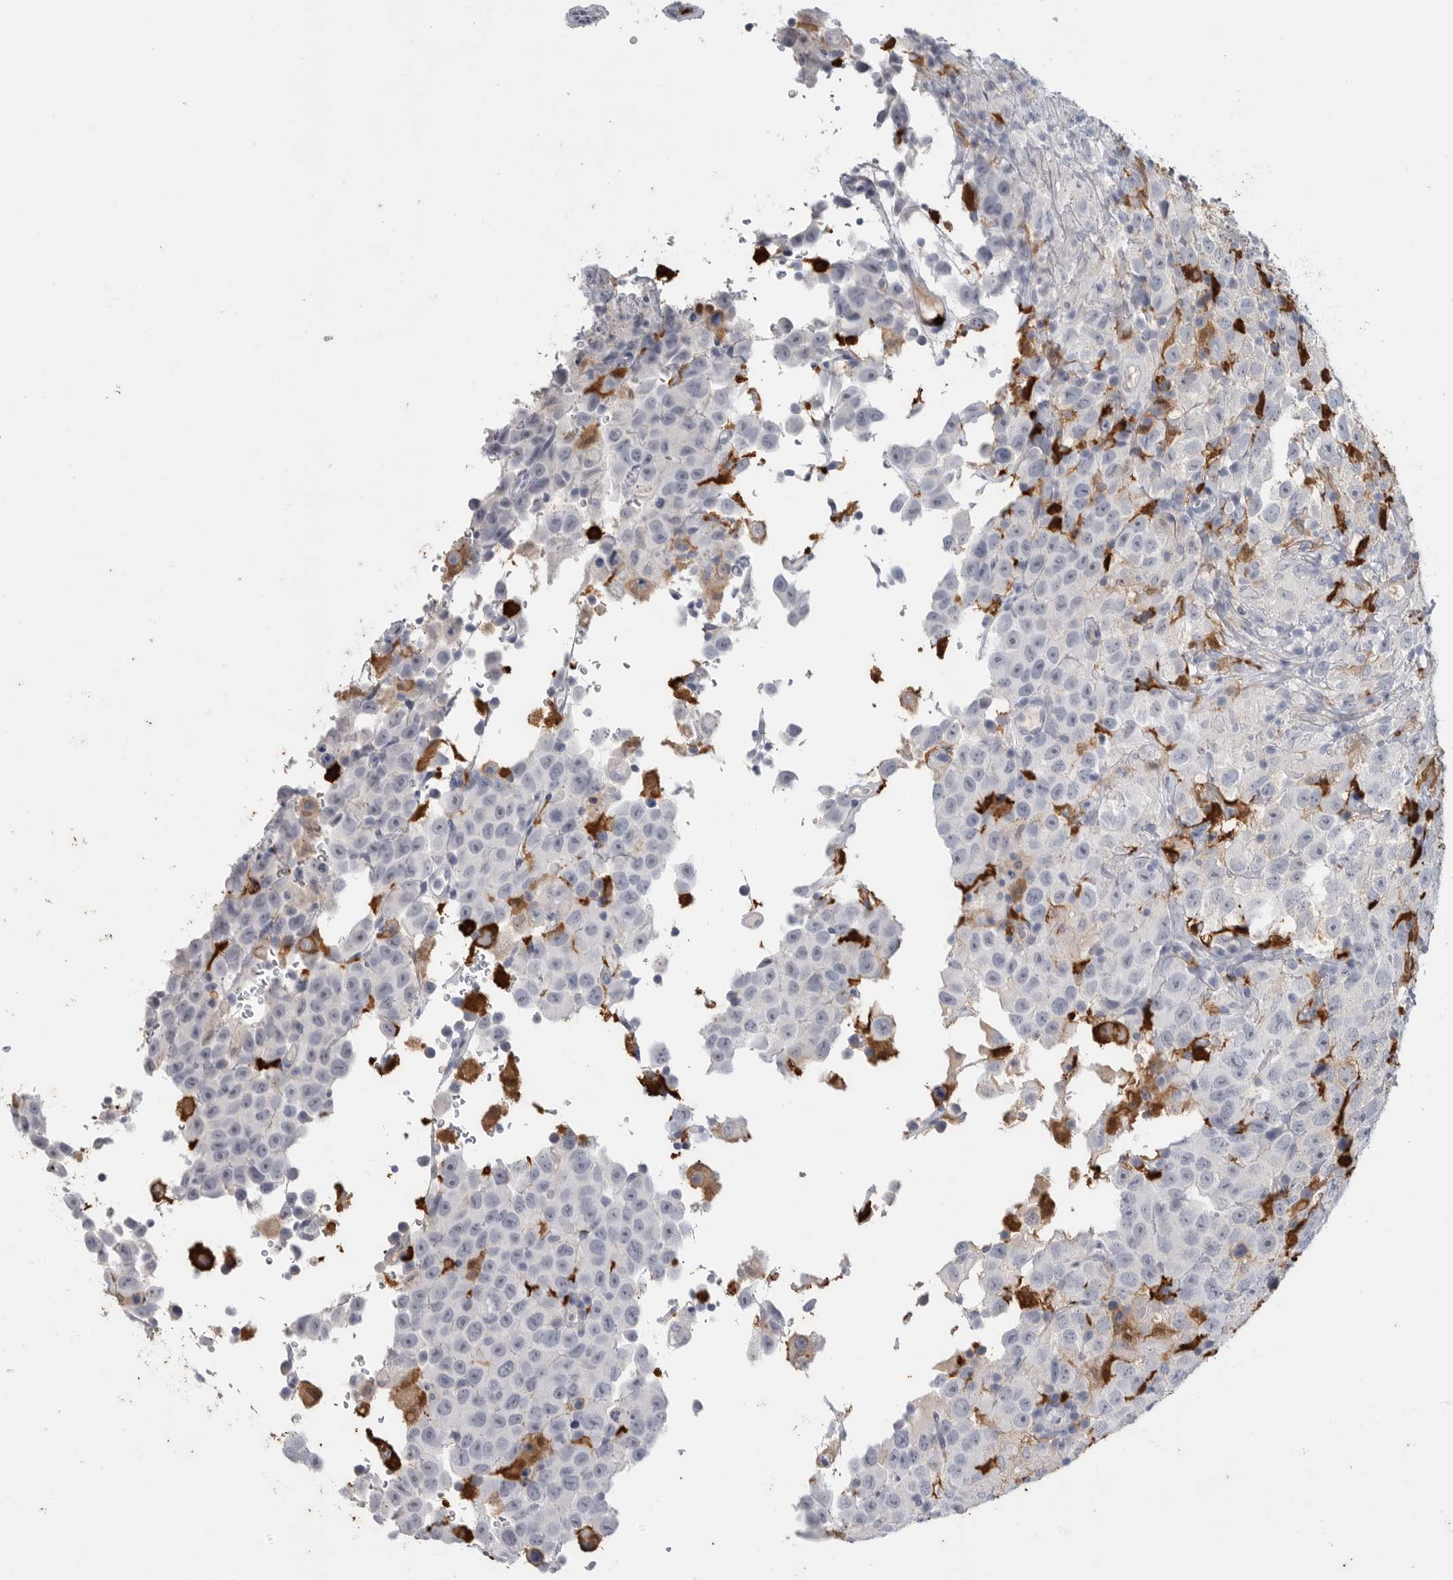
{"staining": {"intensity": "negative", "quantity": "none", "location": "none"}, "tissue": "testis cancer", "cell_type": "Tumor cells", "image_type": "cancer", "snomed": [{"axis": "morphology", "description": "Seminoma, NOS"}, {"axis": "topography", "description": "Testis"}], "caption": "High magnification brightfield microscopy of testis cancer (seminoma) stained with DAB (brown) and counterstained with hematoxylin (blue): tumor cells show no significant staining.", "gene": "CYB561D1", "patient": {"sex": "male", "age": 41}}